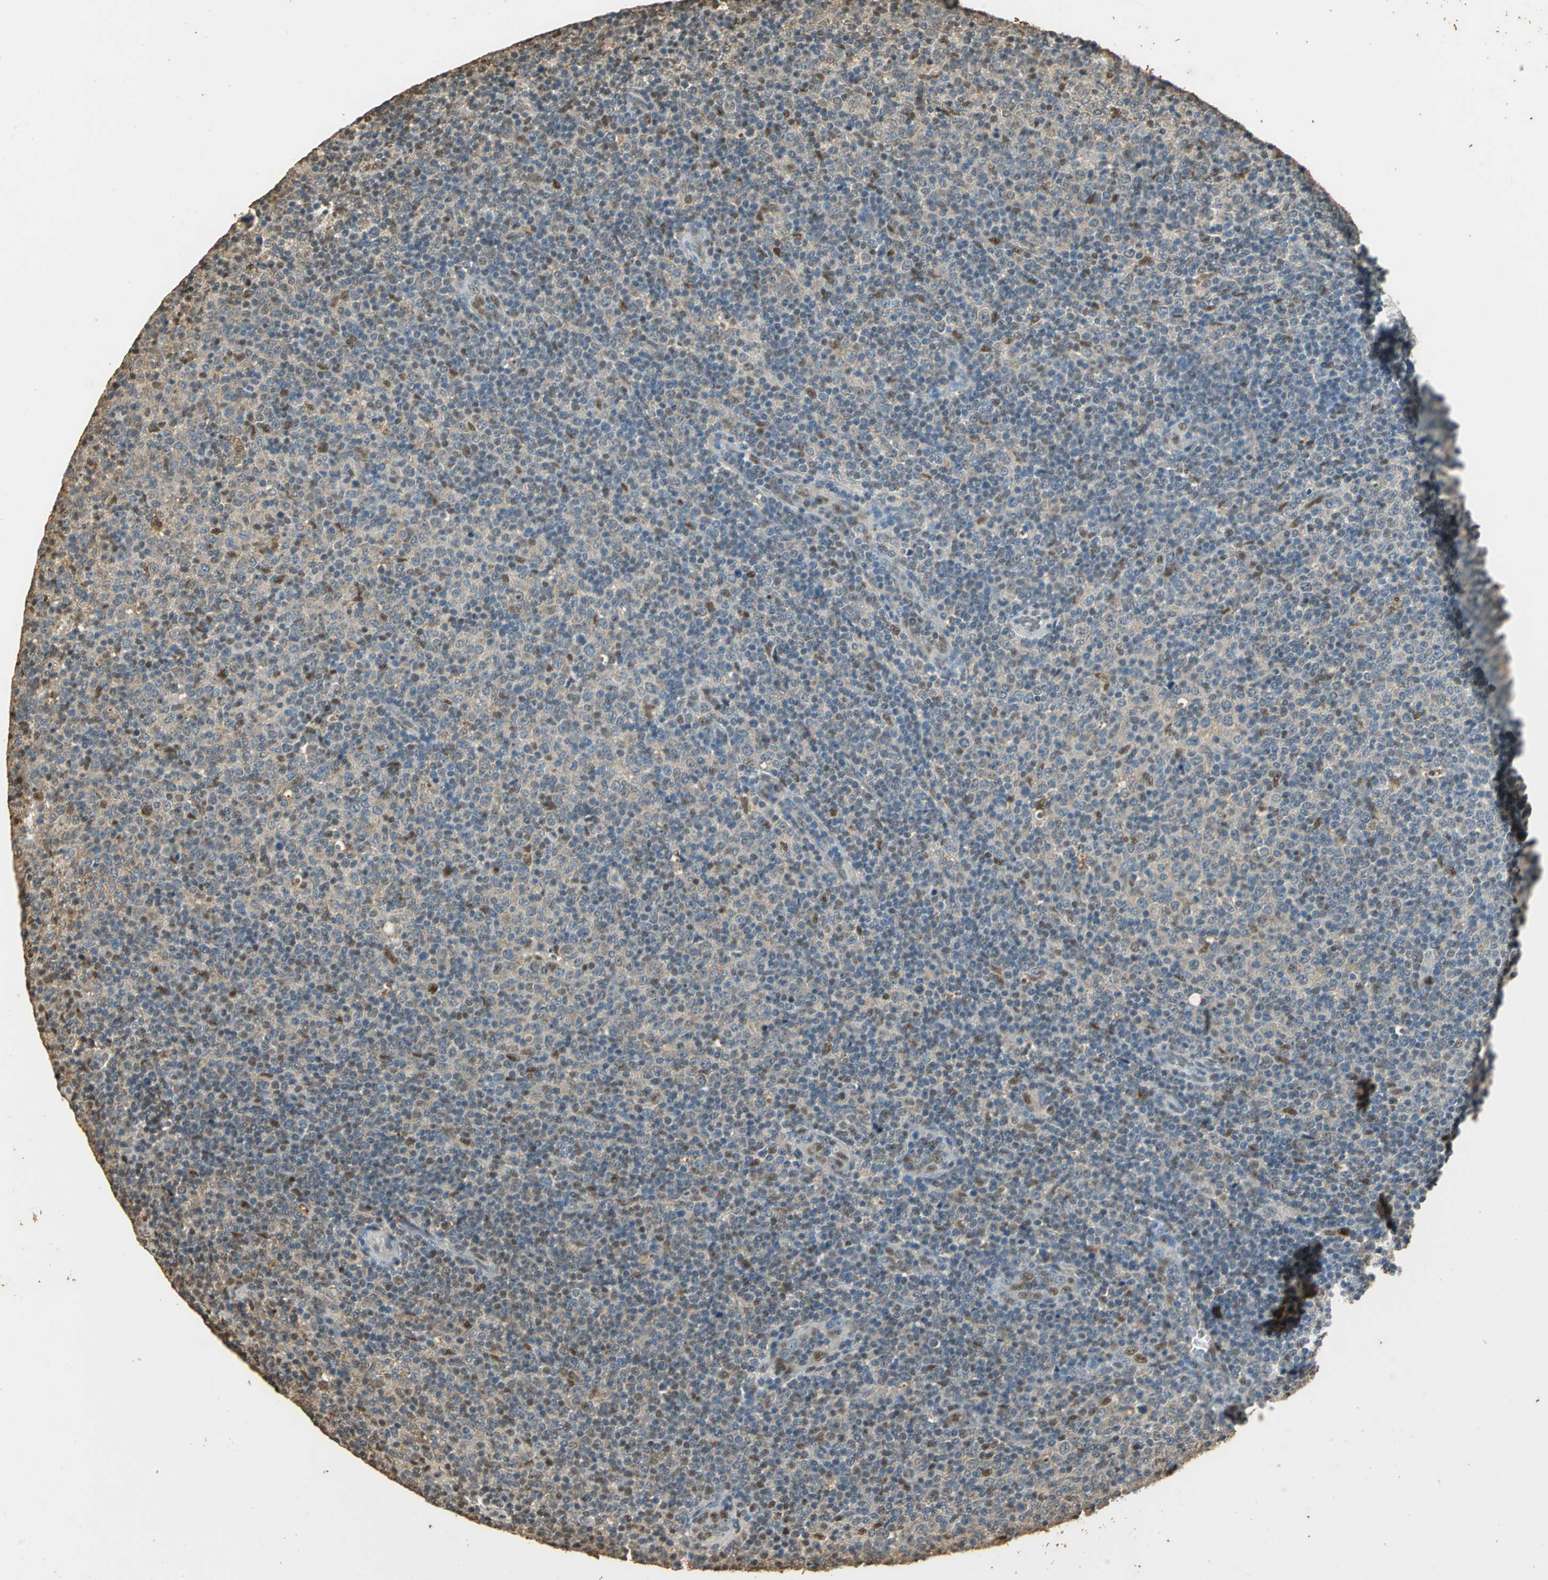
{"staining": {"intensity": "negative", "quantity": "none", "location": "none"}, "tissue": "lymphoma", "cell_type": "Tumor cells", "image_type": "cancer", "snomed": [{"axis": "morphology", "description": "Malignant lymphoma, non-Hodgkin's type, Low grade"}, {"axis": "topography", "description": "Lymph node"}], "caption": "High magnification brightfield microscopy of low-grade malignant lymphoma, non-Hodgkin's type stained with DAB (3,3'-diaminobenzidine) (brown) and counterstained with hematoxylin (blue): tumor cells show no significant staining. (Stains: DAB IHC with hematoxylin counter stain, Microscopy: brightfield microscopy at high magnification).", "gene": "GAPDH", "patient": {"sex": "male", "age": 70}}